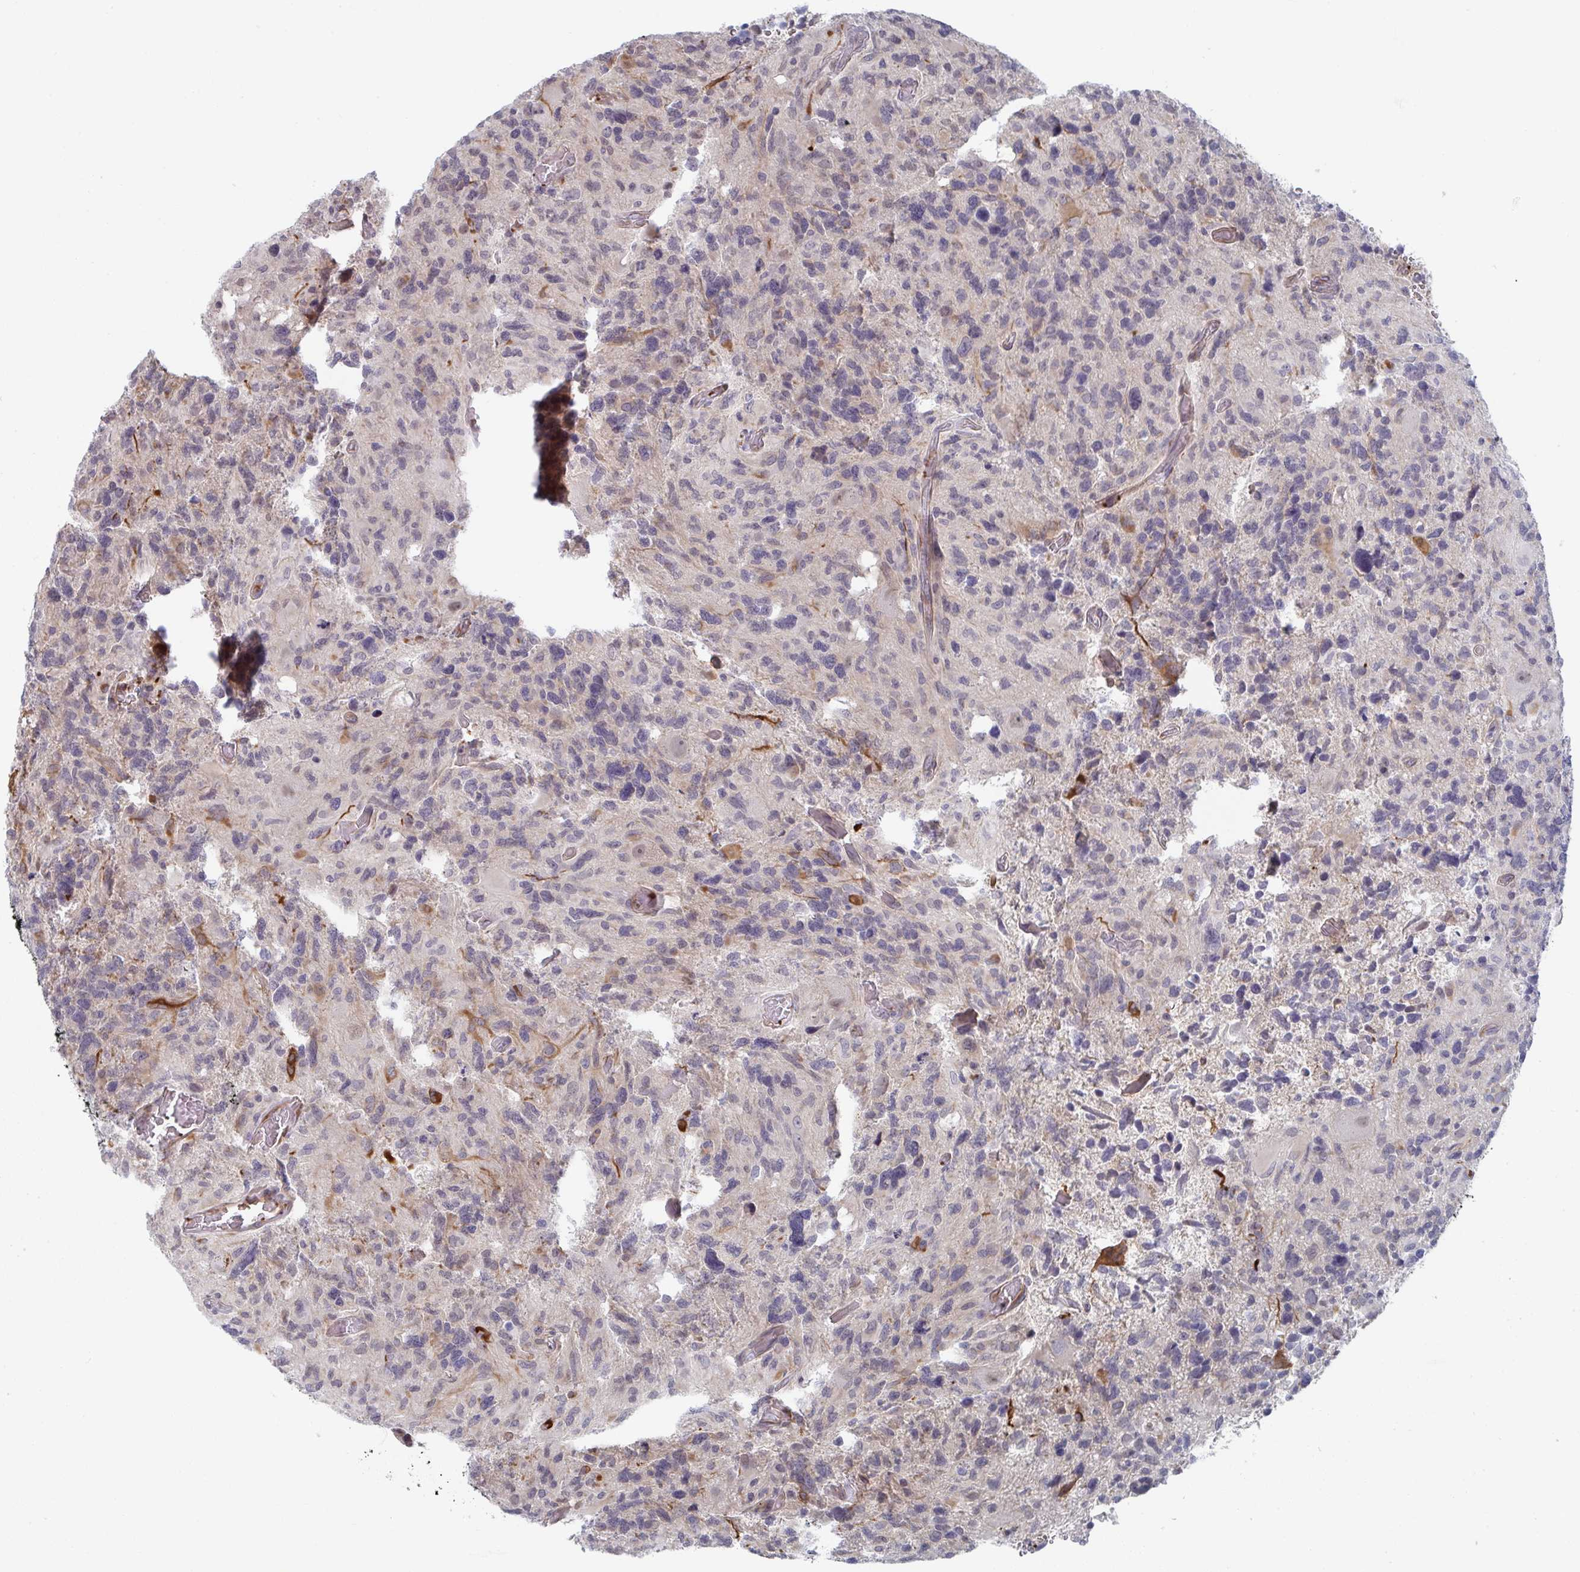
{"staining": {"intensity": "negative", "quantity": "none", "location": "none"}, "tissue": "glioma", "cell_type": "Tumor cells", "image_type": "cancer", "snomed": [{"axis": "morphology", "description": "Glioma, malignant, High grade"}, {"axis": "topography", "description": "Brain"}], "caption": "Tumor cells show no significant staining in malignant high-grade glioma.", "gene": "NEURL4", "patient": {"sex": "male", "age": 49}}